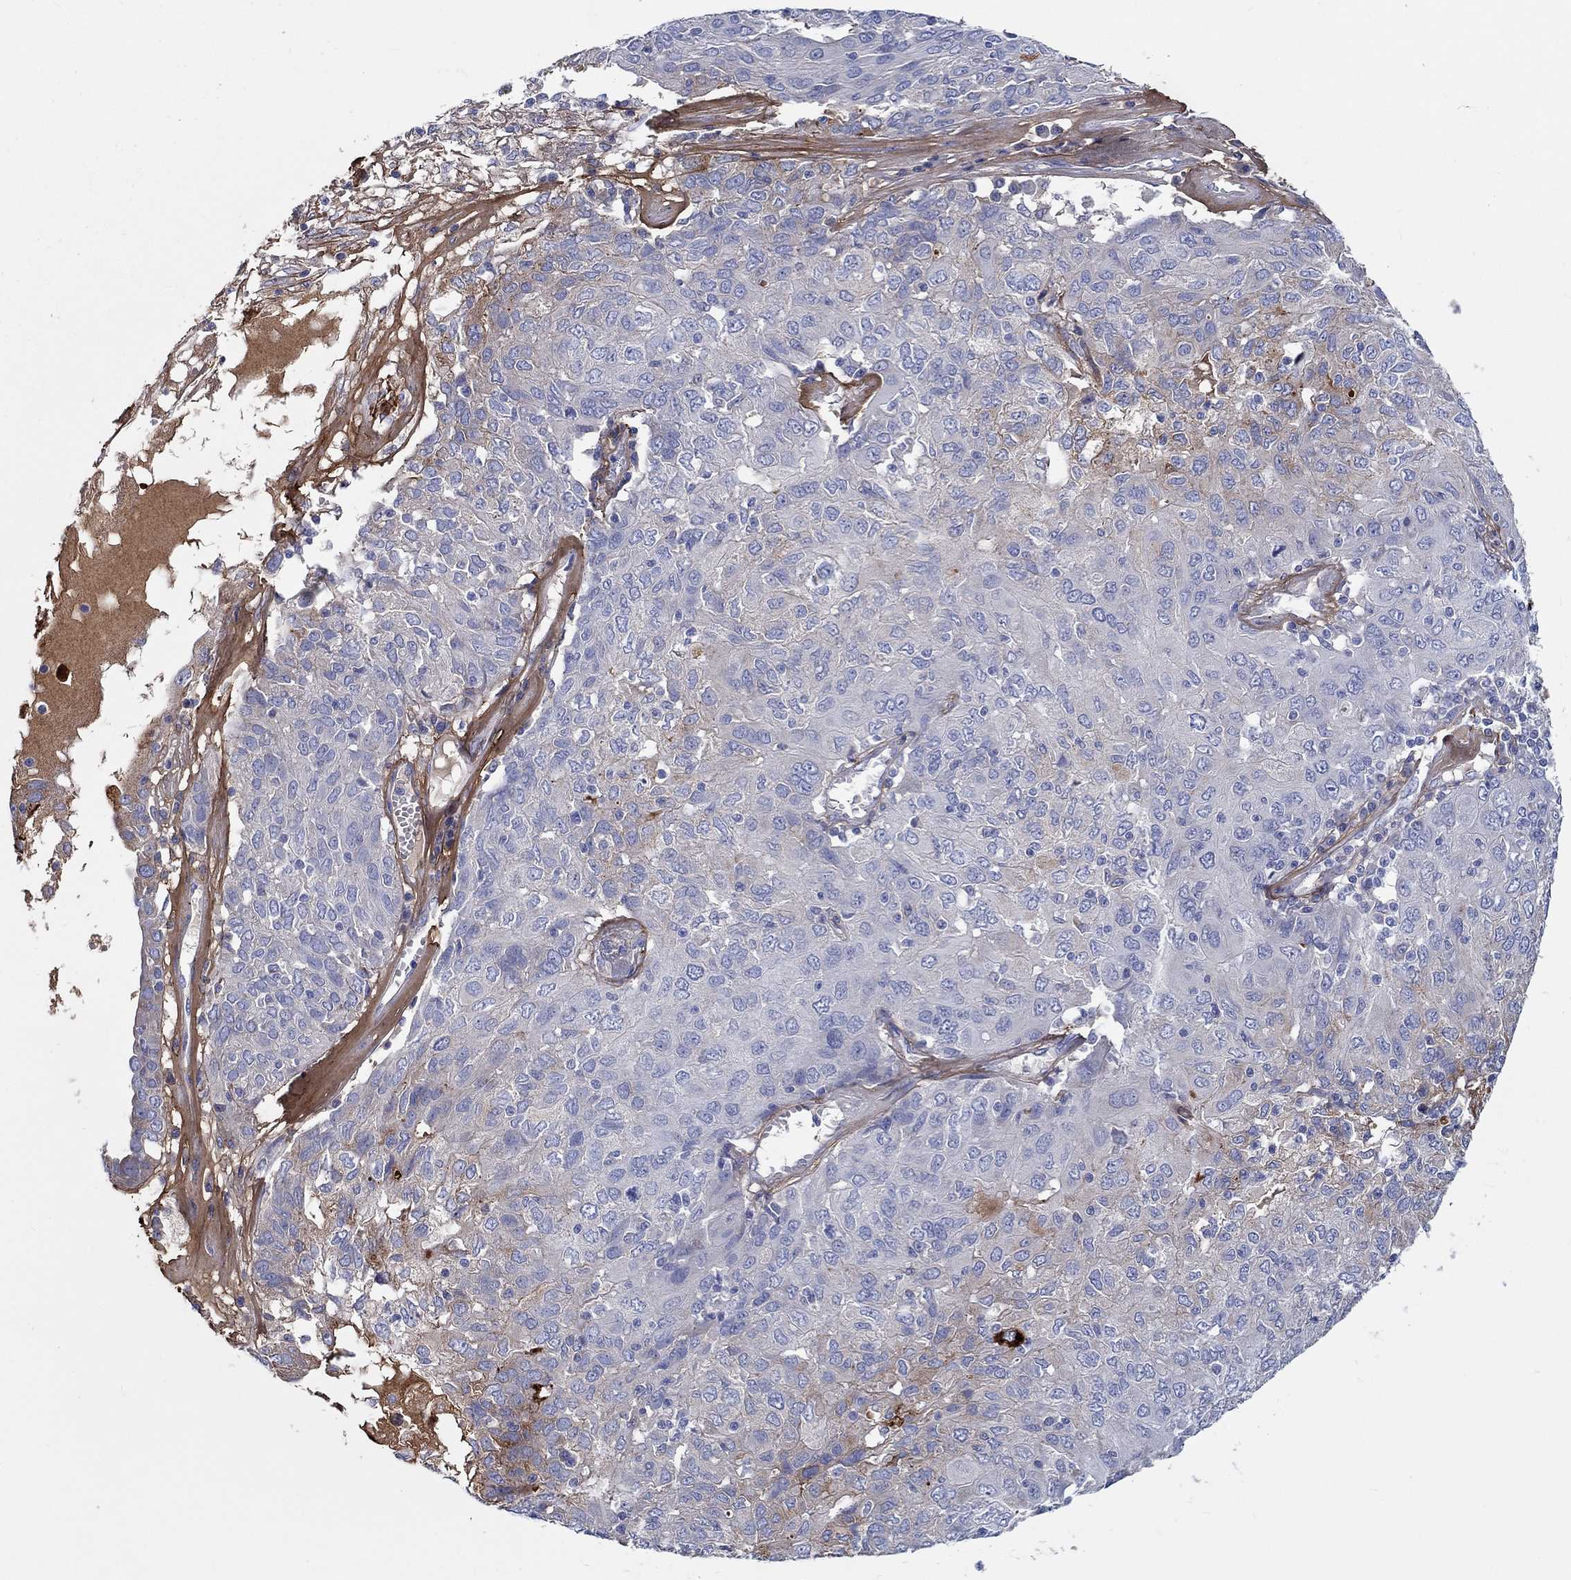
{"staining": {"intensity": "moderate", "quantity": "<25%", "location": "cytoplasmic/membranous"}, "tissue": "ovarian cancer", "cell_type": "Tumor cells", "image_type": "cancer", "snomed": [{"axis": "morphology", "description": "Carcinoma, endometroid"}, {"axis": "topography", "description": "Ovary"}], "caption": "Ovarian endometroid carcinoma stained for a protein (brown) displays moderate cytoplasmic/membranous positive expression in about <25% of tumor cells.", "gene": "TGFBI", "patient": {"sex": "female", "age": 50}}